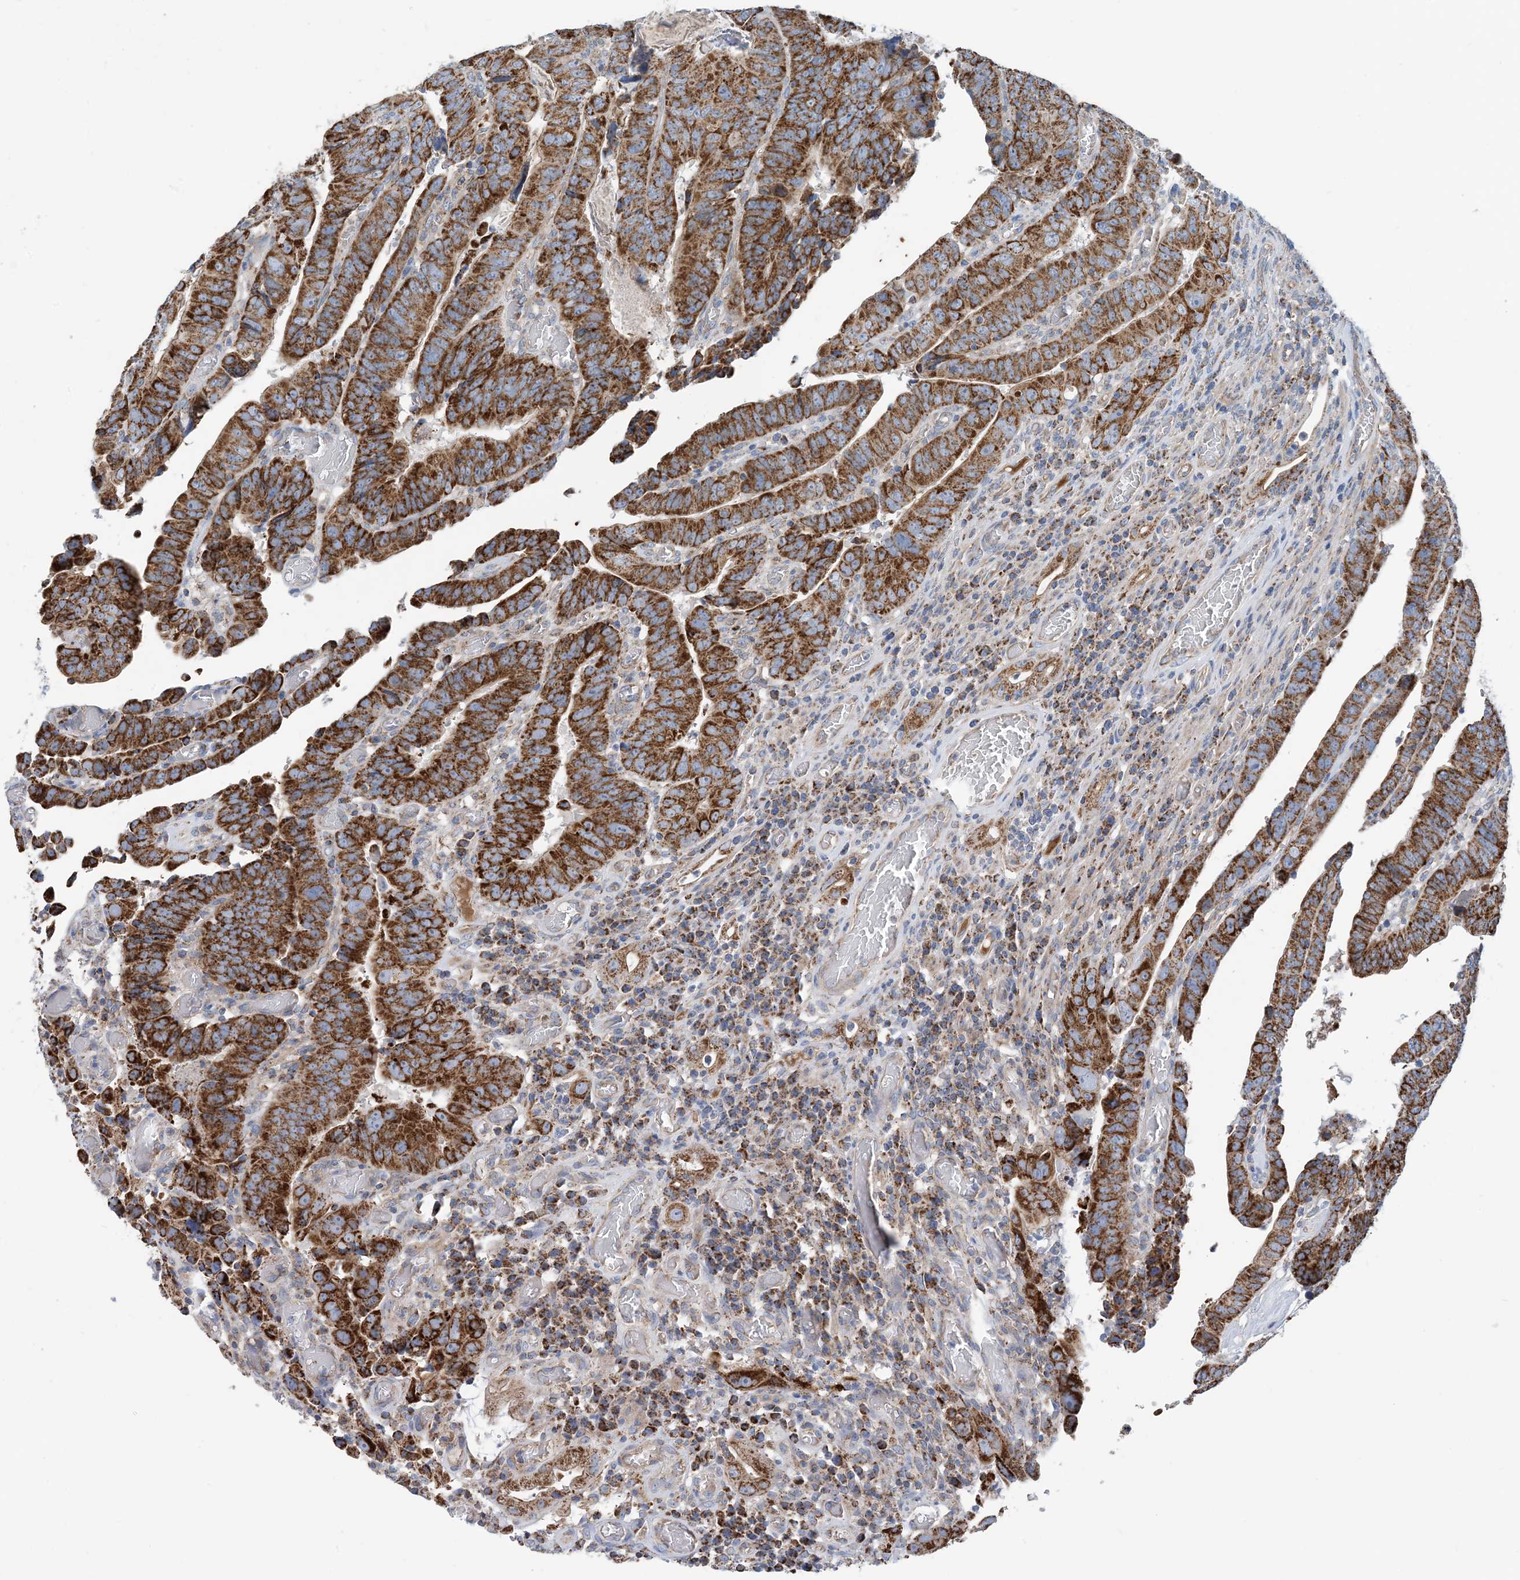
{"staining": {"intensity": "strong", "quantity": ">75%", "location": "cytoplasmic/membranous"}, "tissue": "colorectal cancer", "cell_type": "Tumor cells", "image_type": "cancer", "snomed": [{"axis": "morphology", "description": "Normal tissue, NOS"}, {"axis": "morphology", "description": "Adenocarcinoma, NOS"}, {"axis": "topography", "description": "Rectum"}], "caption": "A high-resolution image shows immunohistochemistry staining of colorectal cancer, which exhibits strong cytoplasmic/membranous staining in about >75% of tumor cells.", "gene": "PHOSPHO2", "patient": {"sex": "female", "age": 65}}